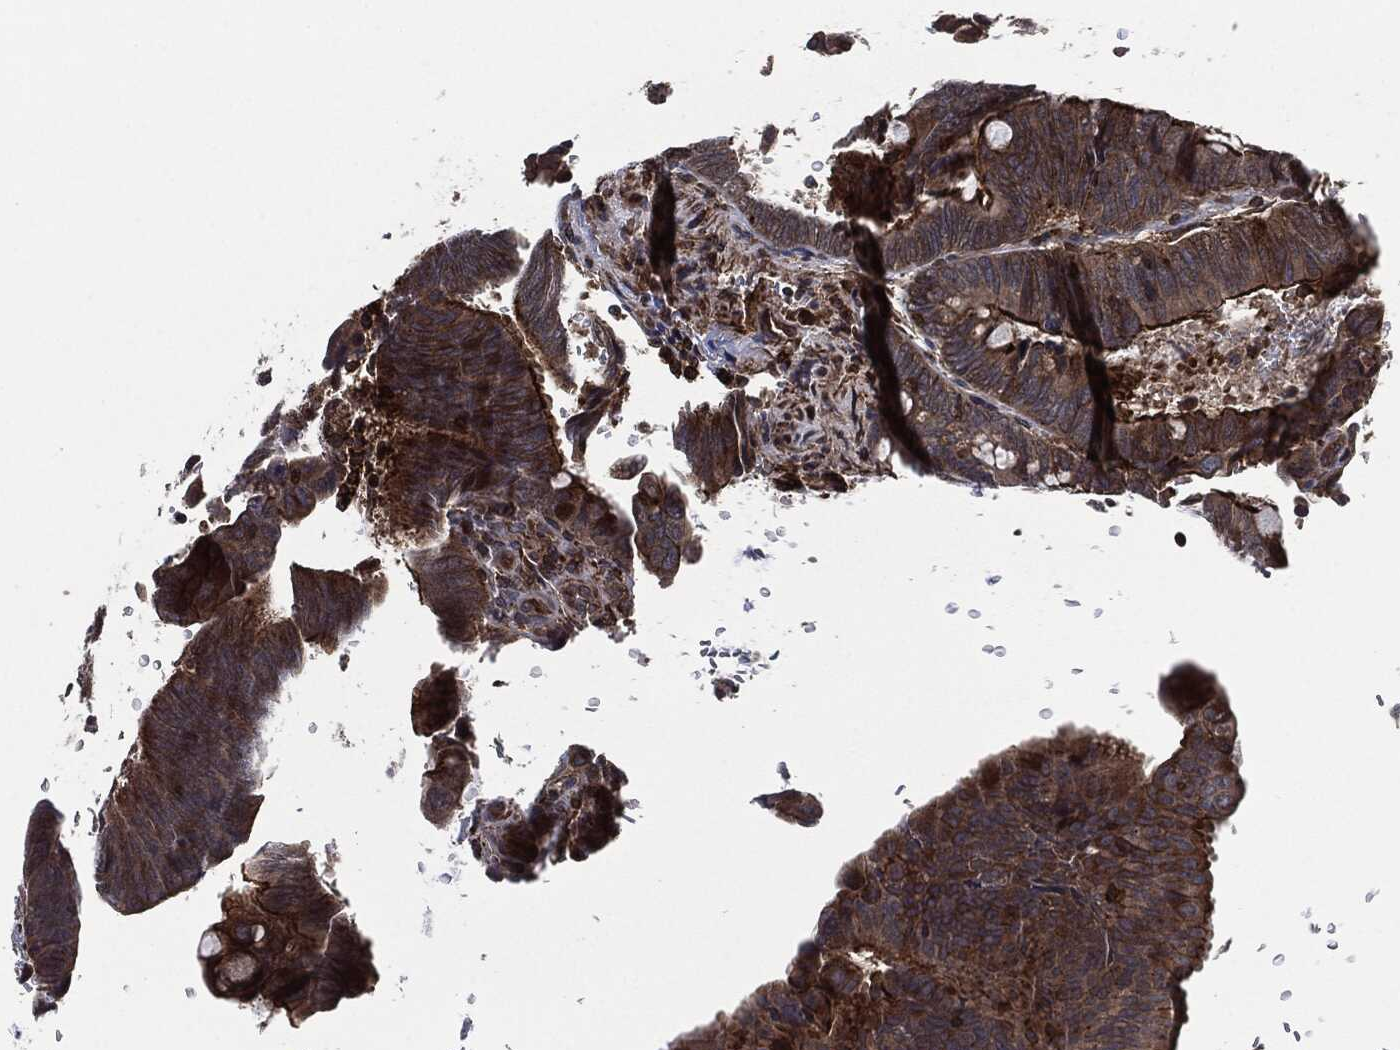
{"staining": {"intensity": "moderate", "quantity": "<25%", "location": "cytoplasmic/membranous"}, "tissue": "colorectal cancer", "cell_type": "Tumor cells", "image_type": "cancer", "snomed": [{"axis": "morphology", "description": "Normal tissue, NOS"}, {"axis": "morphology", "description": "Adenocarcinoma, NOS"}, {"axis": "topography", "description": "Rectum"}], "caption": "Immunohistochemistry photomicrograph of neoplastic tissue: colorectal cancer (adenocarcinoma) stained using immunohistochemistry (IHC) demonstrates low levels of moderate protein expression localized specifically in the cytoplasmic/membranous of tumor cells, appearing as a cytoplasmic/membranous brown color.", "gene": "UBR1", "patient": {"sex": "male", "age": 92}}